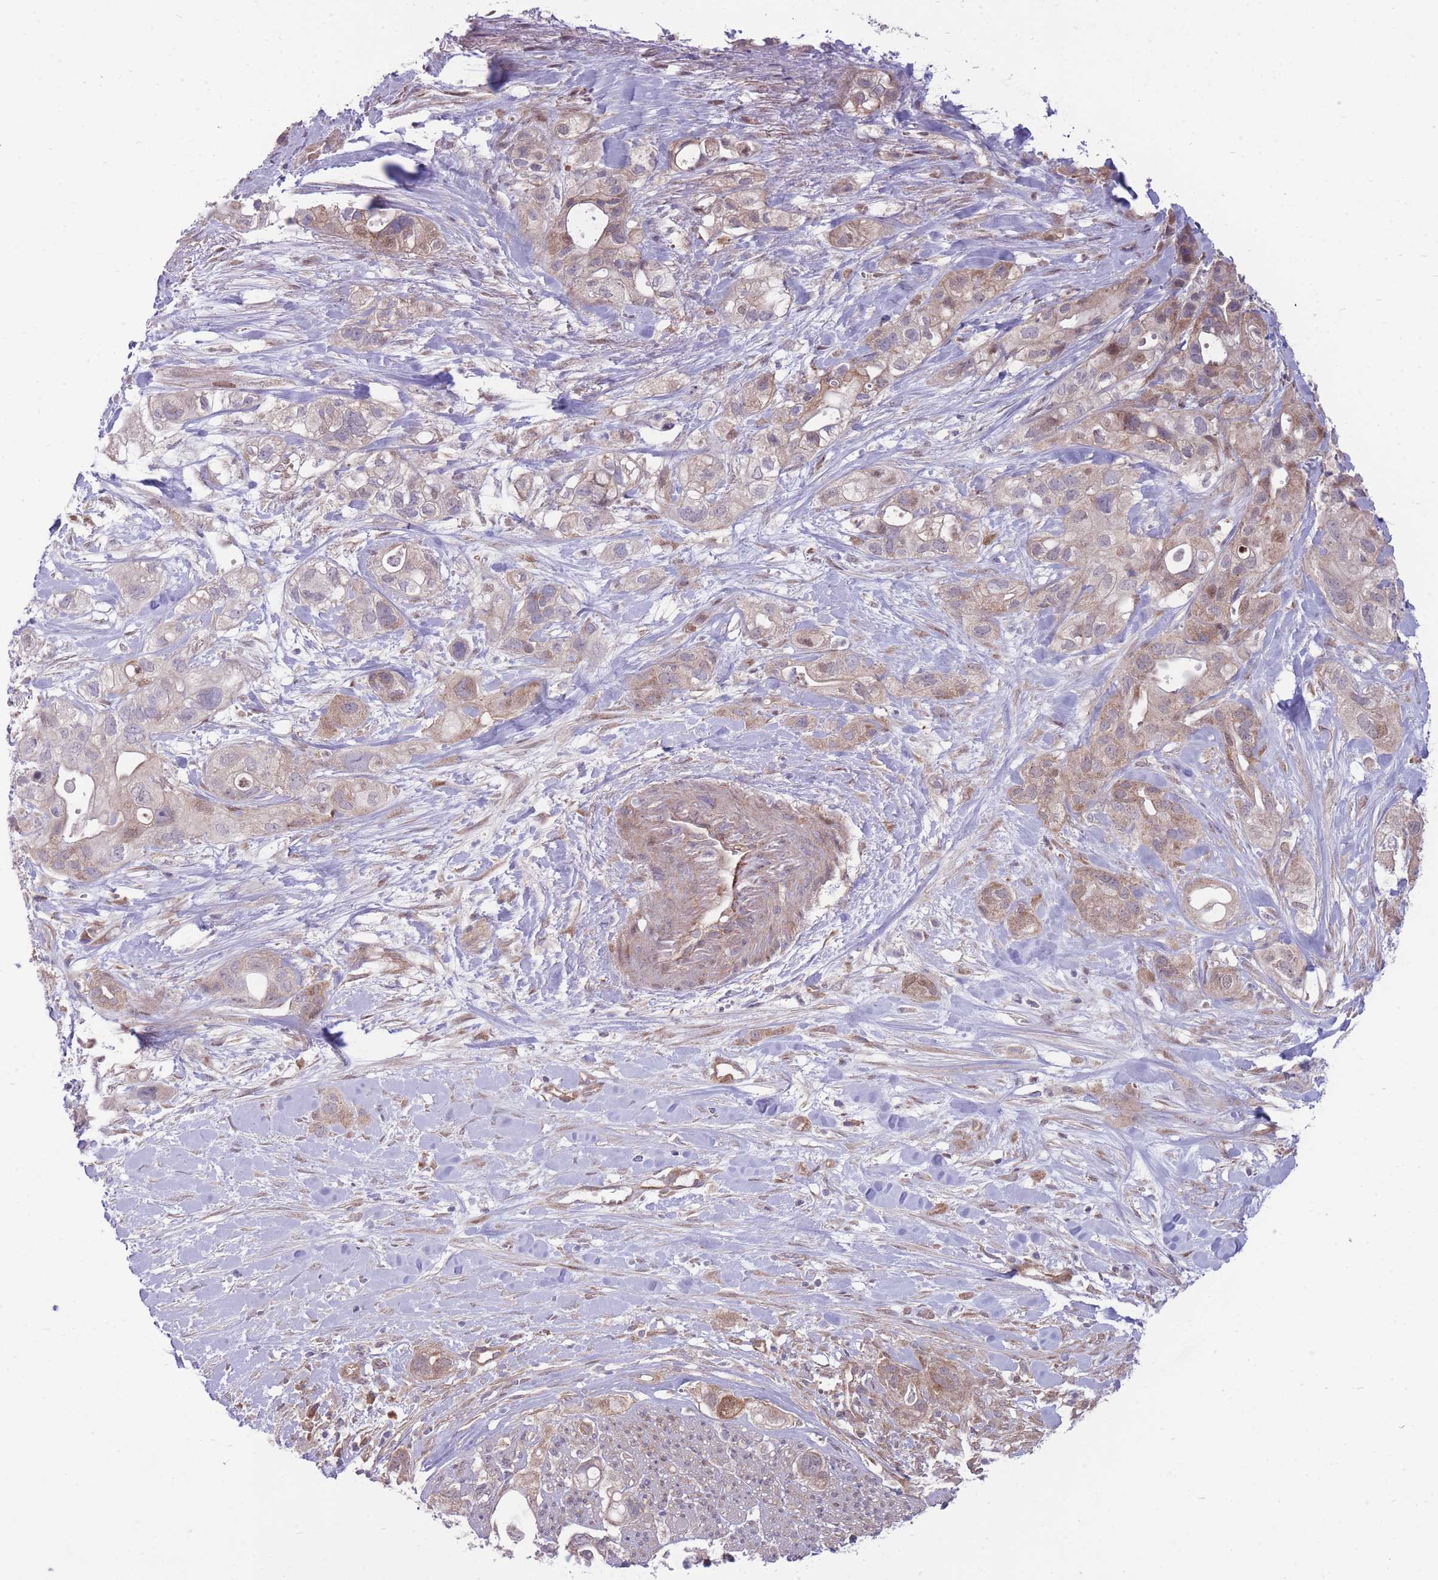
{"staining": {"intensity": "moderate", "quantity": "25%-75%", "location": "cytoplasmic/membranous"}, "tissue": "pancreatic cancer", "cell_type": "Tumor cells", "image_type": "cancer", "snomed": [{"axis": "morphology", "description": "Adenocarcinoma, NOS"}, {"axis": "topography", "description": "Pancreas"}], "caption": "Moderate cytoplasmic/membranous positivity for a protein is identified in about 25%-75% of tumor cells of pancreatic adenocarcinoma using immunohistochemistry.", "gene": "RIC8A", "patient": {"sex": "male", "age": 44}}